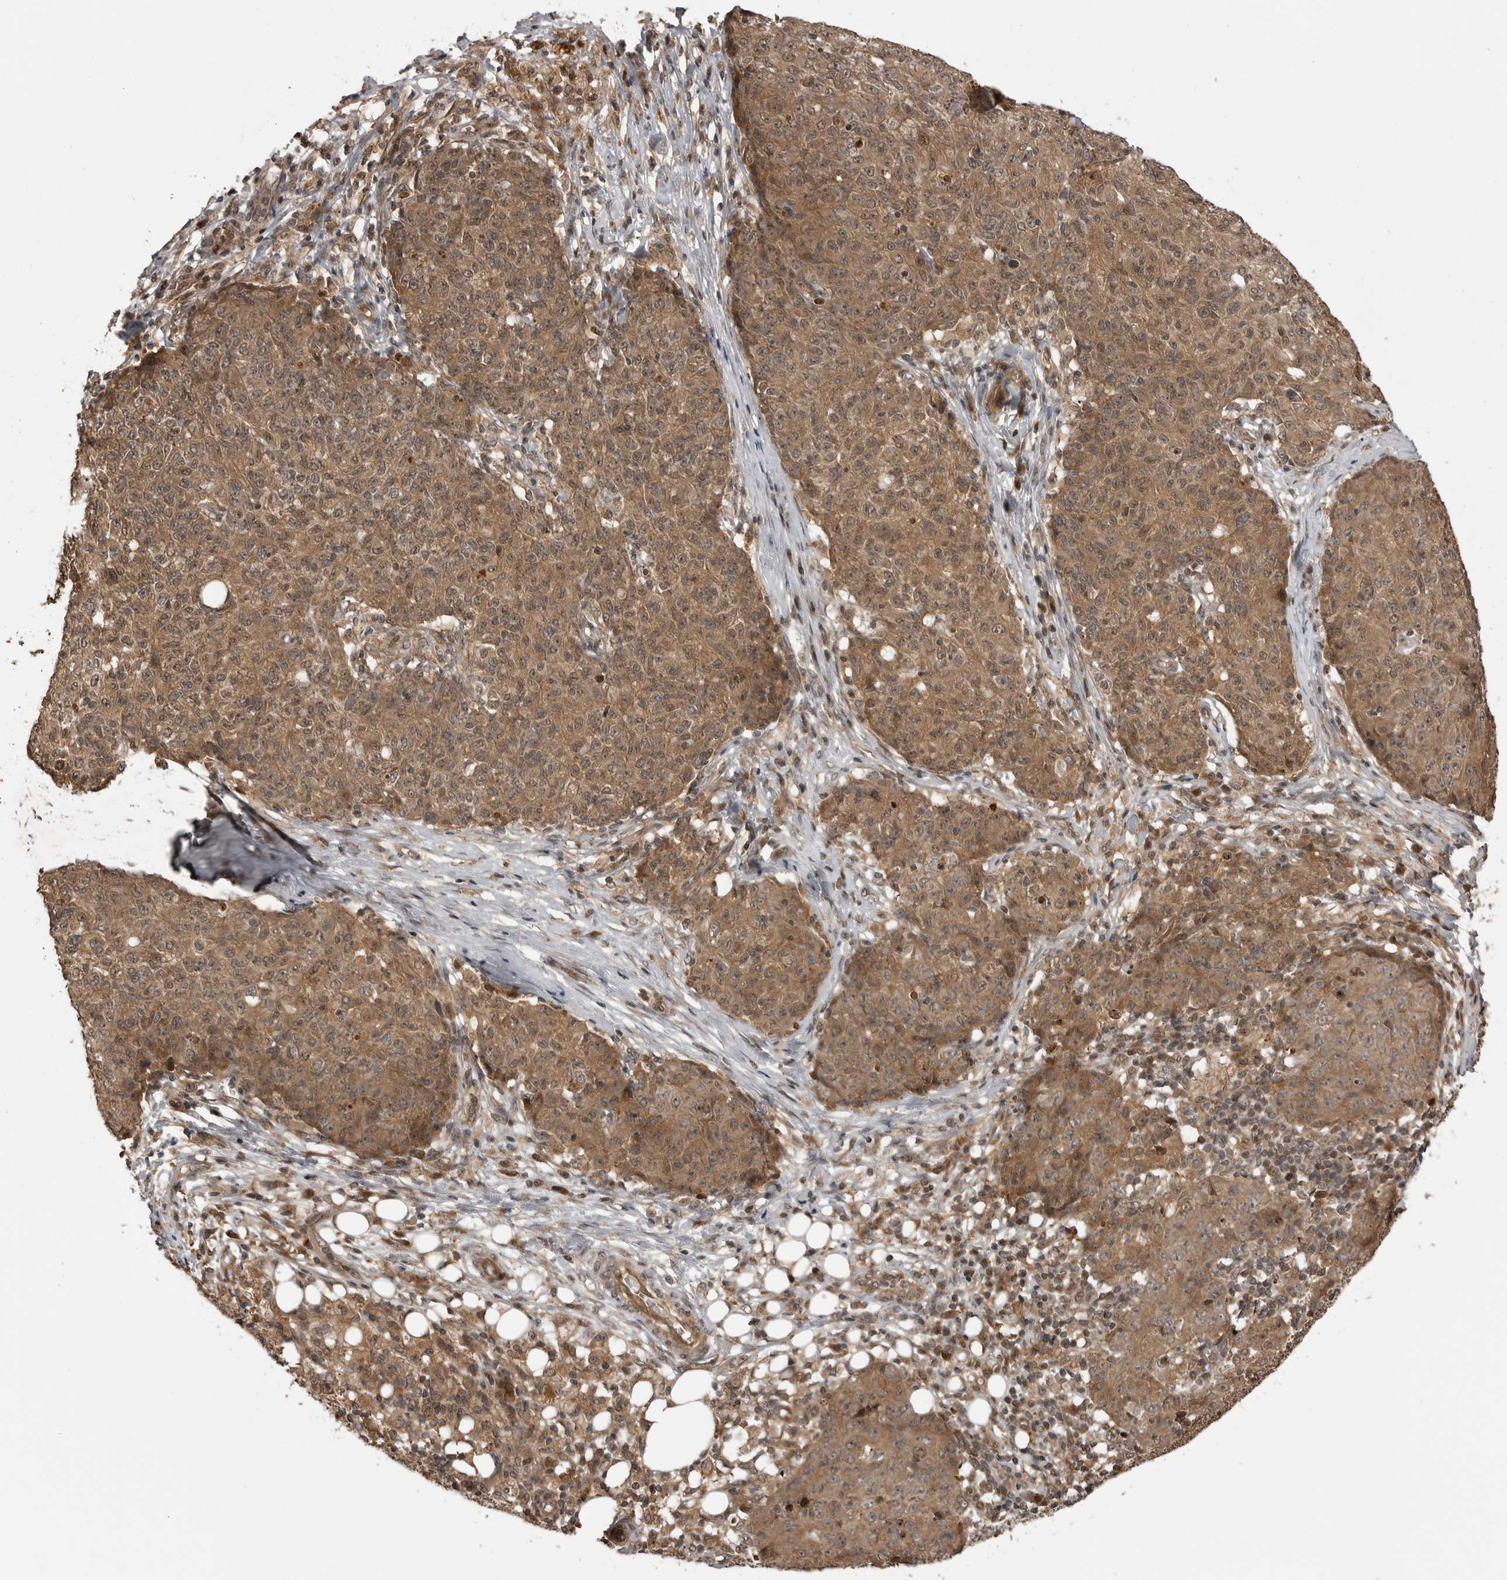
{"staining": {"intensity": "moderate", "quantity": ">75%", "location": "cytoplasmic/membranous"}, "tissue": "ovarian cancer", "cell_type": "Tumor cells", "image_type": "cancer", "snomed": [{"axis": "morphology", "description": "Carcinoma, endometroid"}, {"axis": "topography", "description": "Ovary"}], "caption": "Moderate cytoplasmic/membranous protein positivity is present in approximately >75% of tumor cells in ovarian cancer. The protein is stained brown, and the nuclei are stained in blue (DAB (3,3'-diaminobenzidine) IHC with brightfield microscopy, high magnification).", "gene": "AKAP7", "patient": {"sex": "female", "age": 42}}